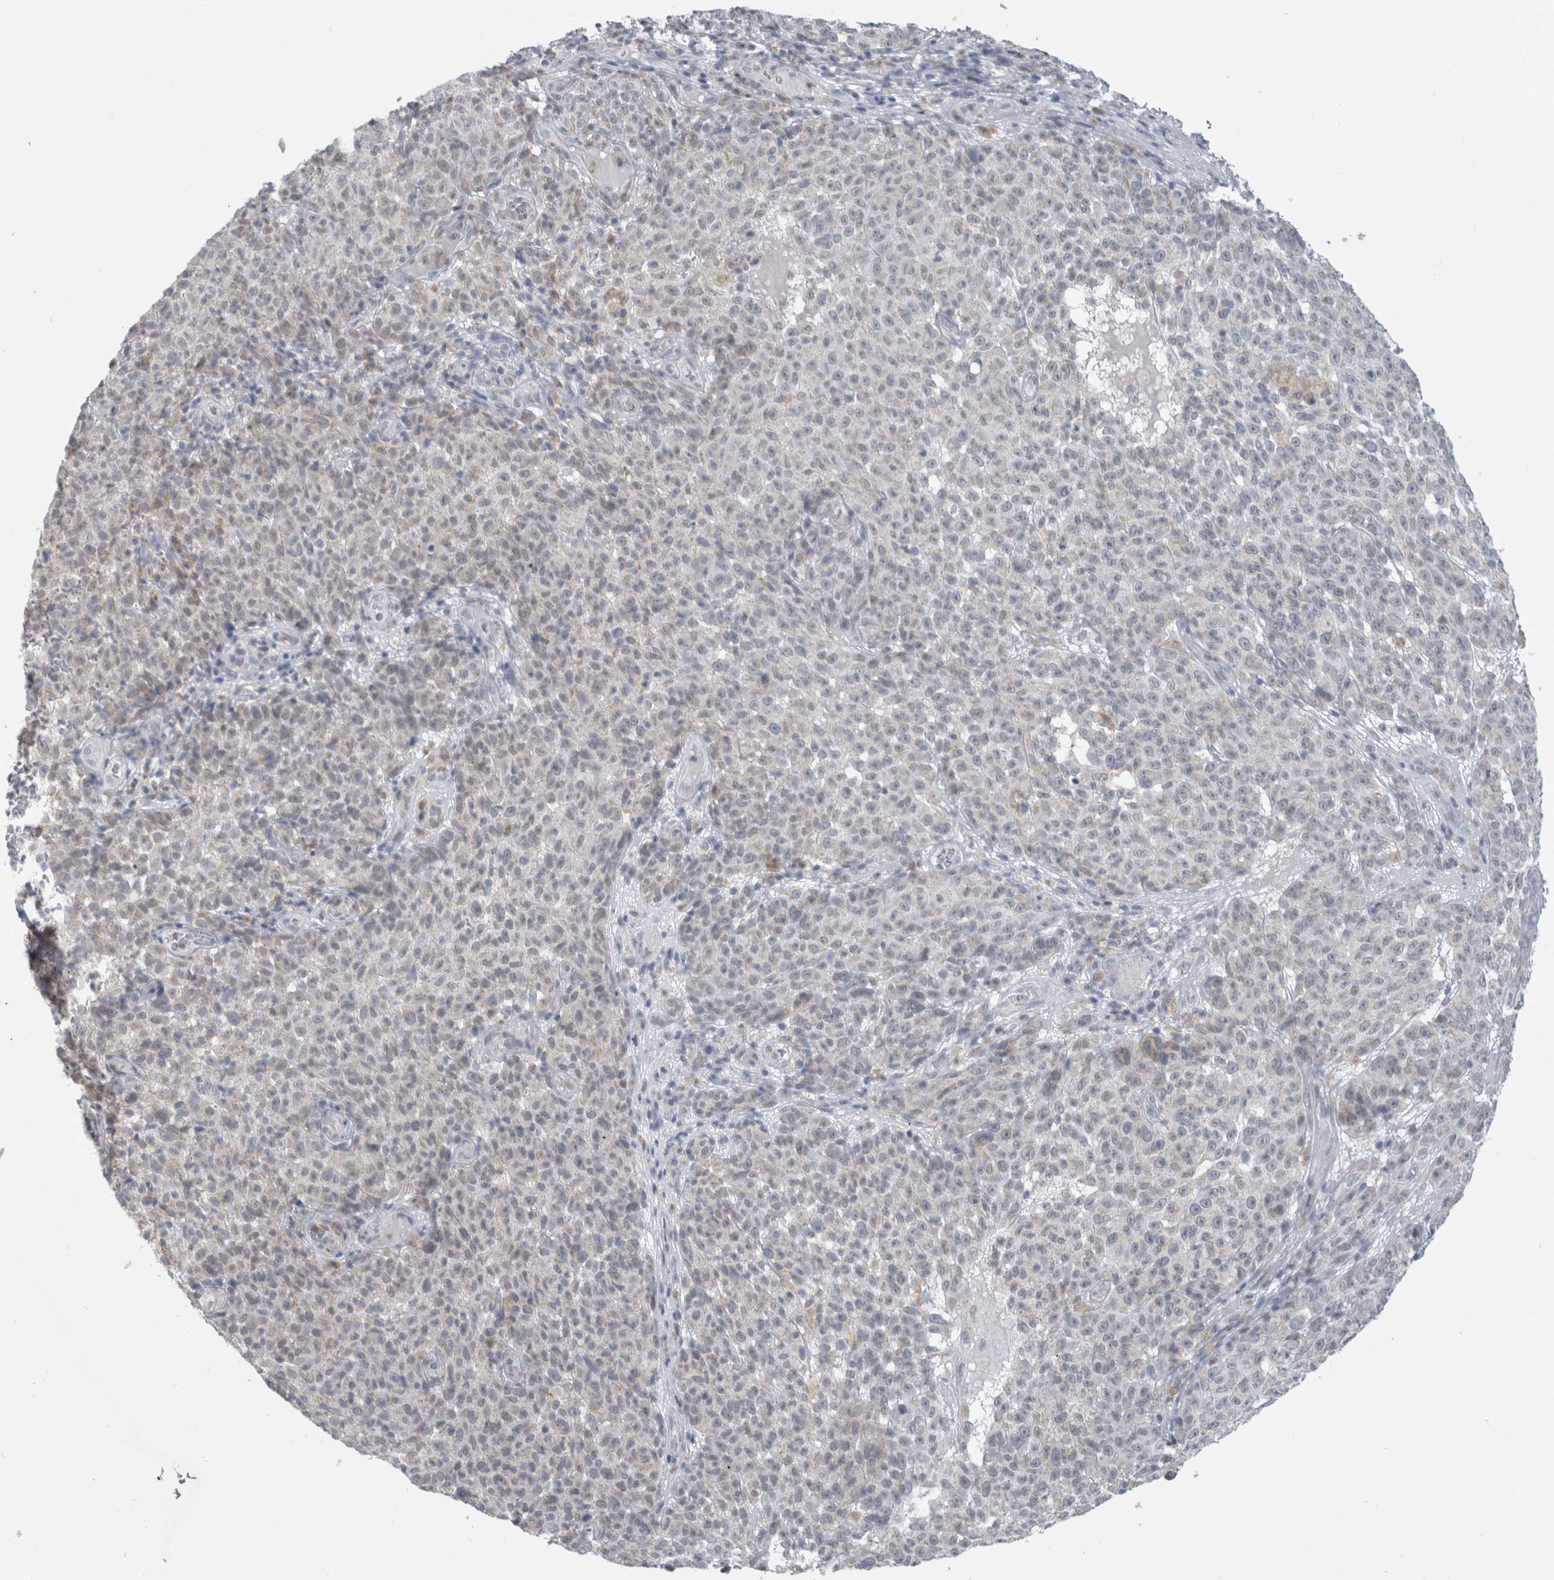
{"staining": {"intensity": "negative", "quantity": "none", "location": "none"}, "tissue": "melanoma", "cell_type": "Tumor cells", "image_type": "cancer", "snomed": [{"axis": "morphology", "description": "Malignant melanoma, NOS"}, {"axis": "topography", "description": "Skin"}], "caption": "DAB (3,3'-diaminobenzidine) immunohistochemical staining of melanoma shows no significant expression in tumor cells.", "gene": "PLIN1", "patient": {"sex": "female", "age": 82}}